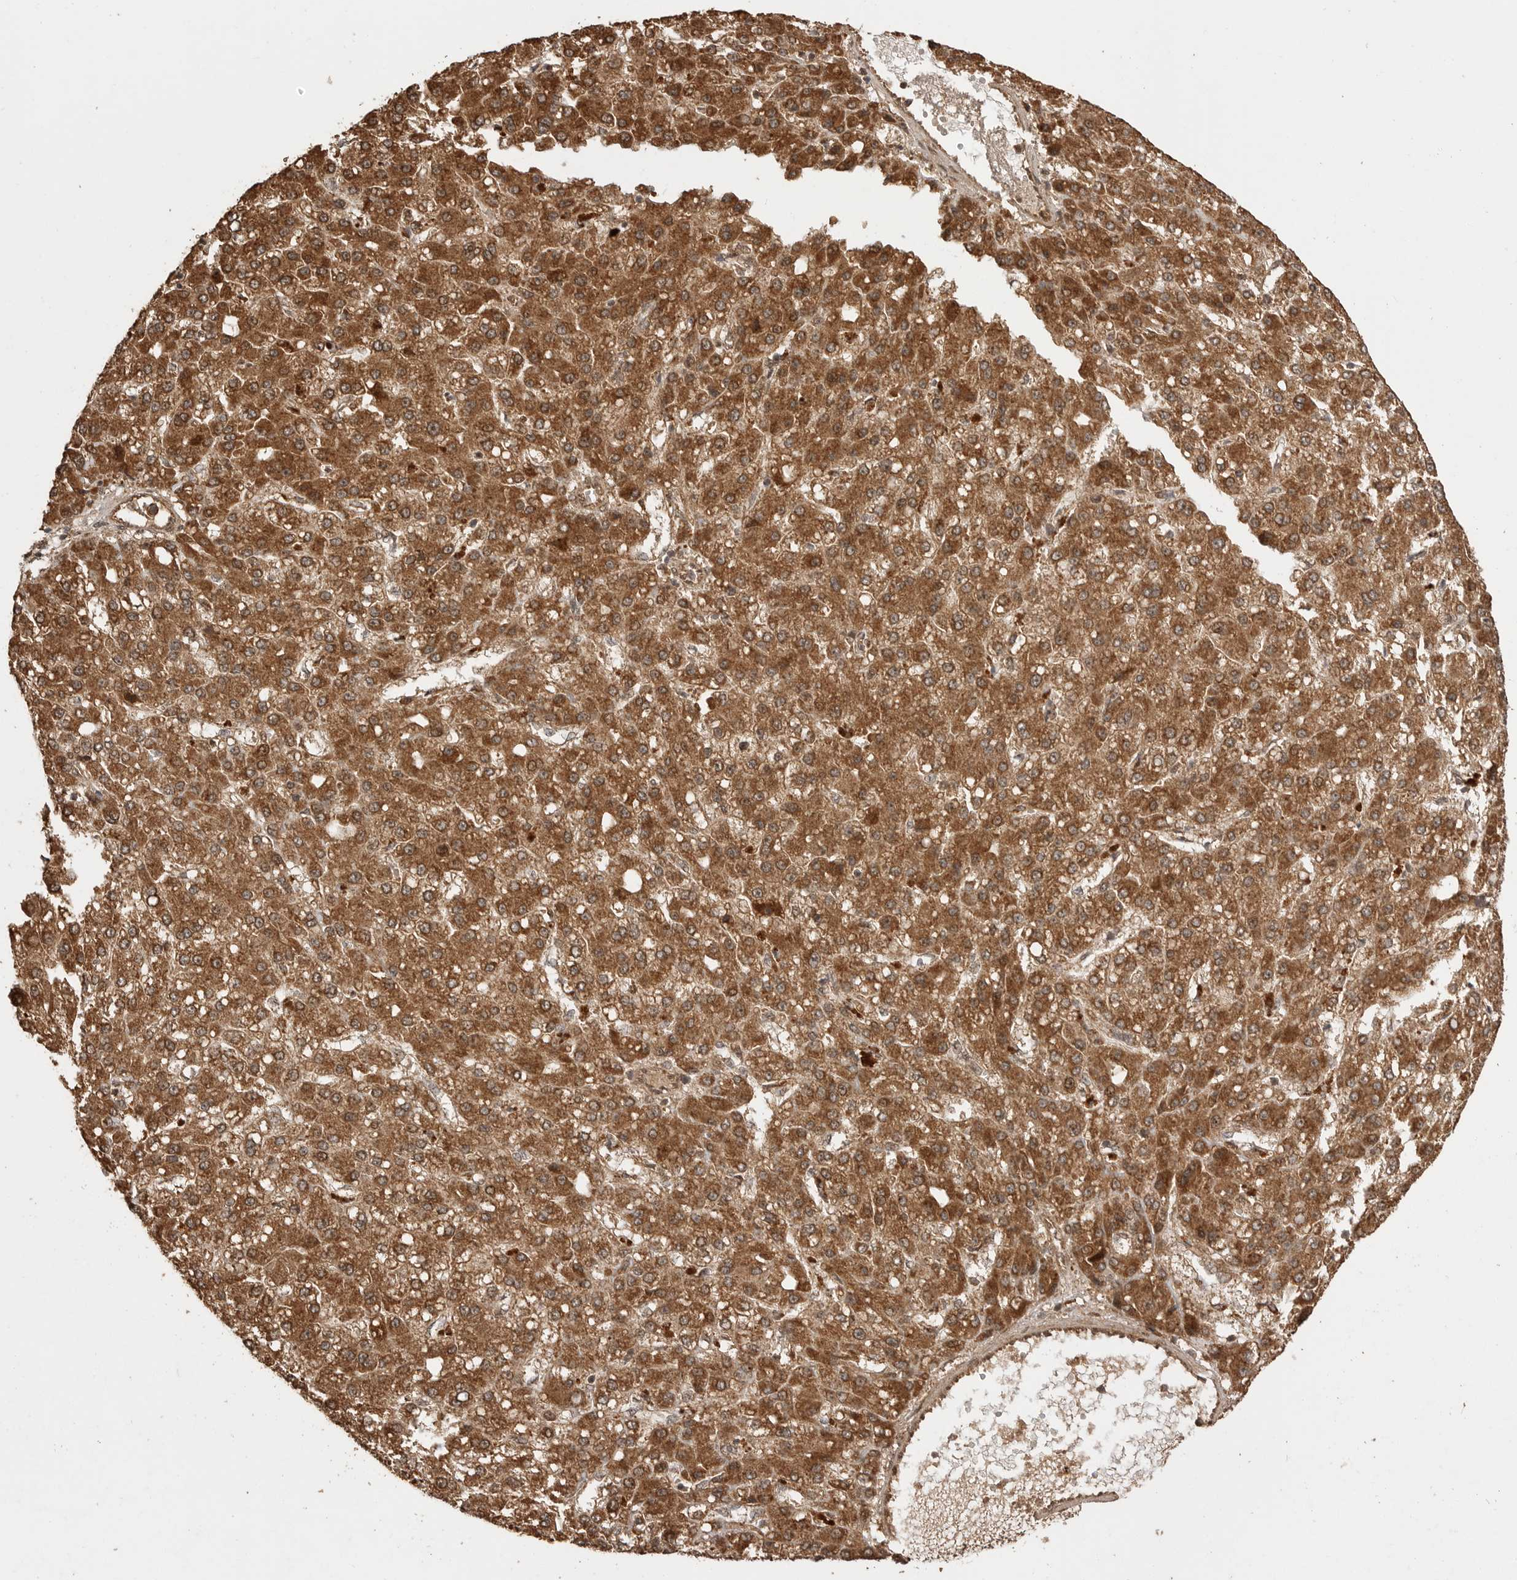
{"staining": {"intensity": "strong", "quantity": ">75%", "location": "cytoplasmic/membranous"}, "tissue": "liver cancer", "cell_type": "Tumor cells", "image_type": "cancer", "snomed": [{"axis": "morphology", "description": "Carcinoma, Hepatocellular, NOS"}, {"axis": "topography", "description": "Liver"}], "caption": "The micrograph displays immunohistochemical staining of liver hepatocellular carcinoma. There is strong cytoplasmic/membranous staining is seen in approximately >75% of tumor cells.", "gene": "BOC", "patient": {"sex": "male", "age": 67}}